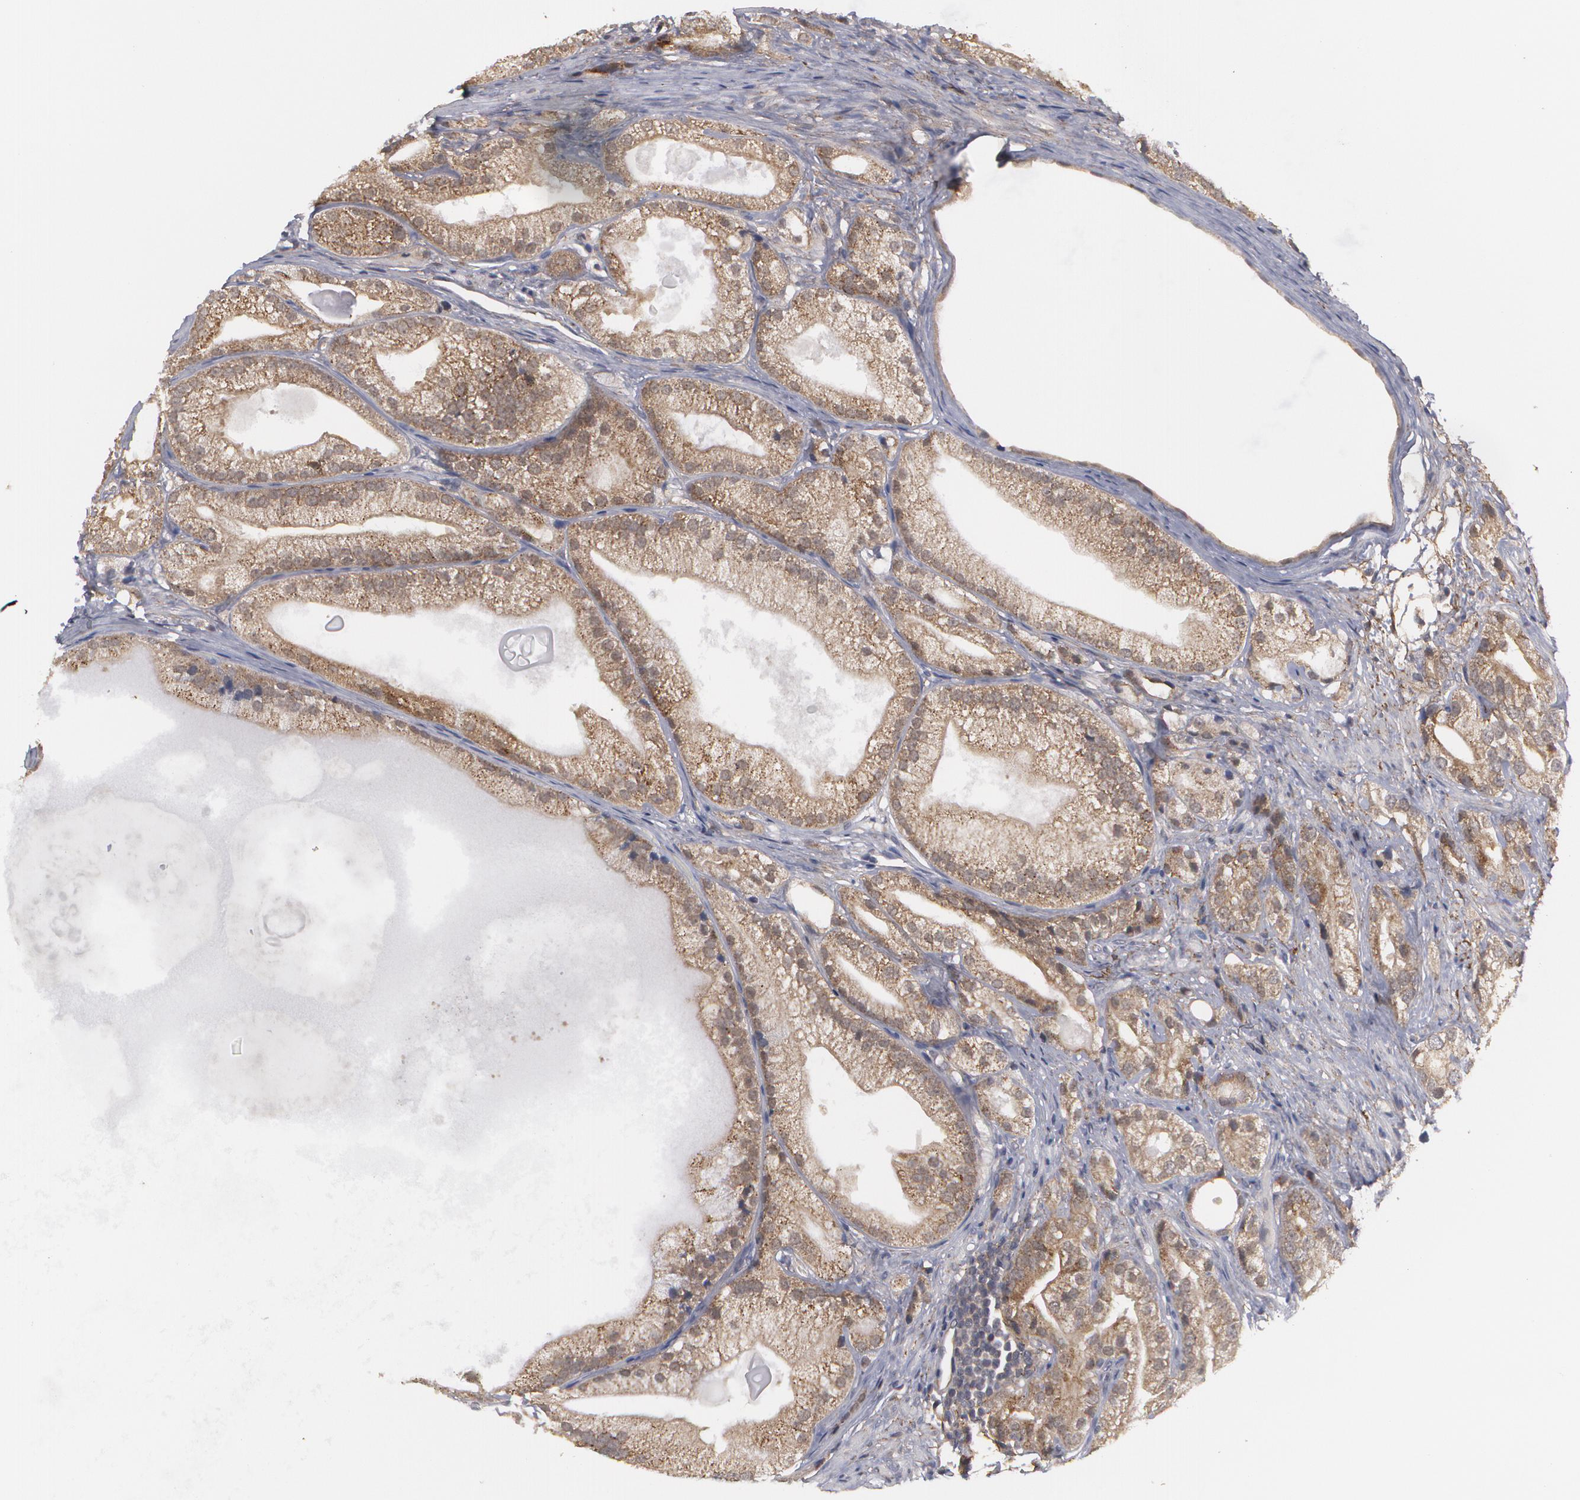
{"staining": {"intensity": "moderate", "quantity": ">75%", "location": "cytoplasmic/membranous"}, "tissue": "prostate cancer", "cell_type": "Tumor cells", "image_type": "cancer", "snomed": [{"axis": "morphology", "description": "Adenocarcinoma, Low grade"}, {"axis": "topography", "description": "Prostate"}], "caption": "This histopathology image demonstrates immunohistochemistry staining of prostate cancer, with medium moderate cytoplasmic/membranous staining in about >75% of tumor cells.", "gene": "BMP6", "patient": {"sex": "male", "age": 69}}